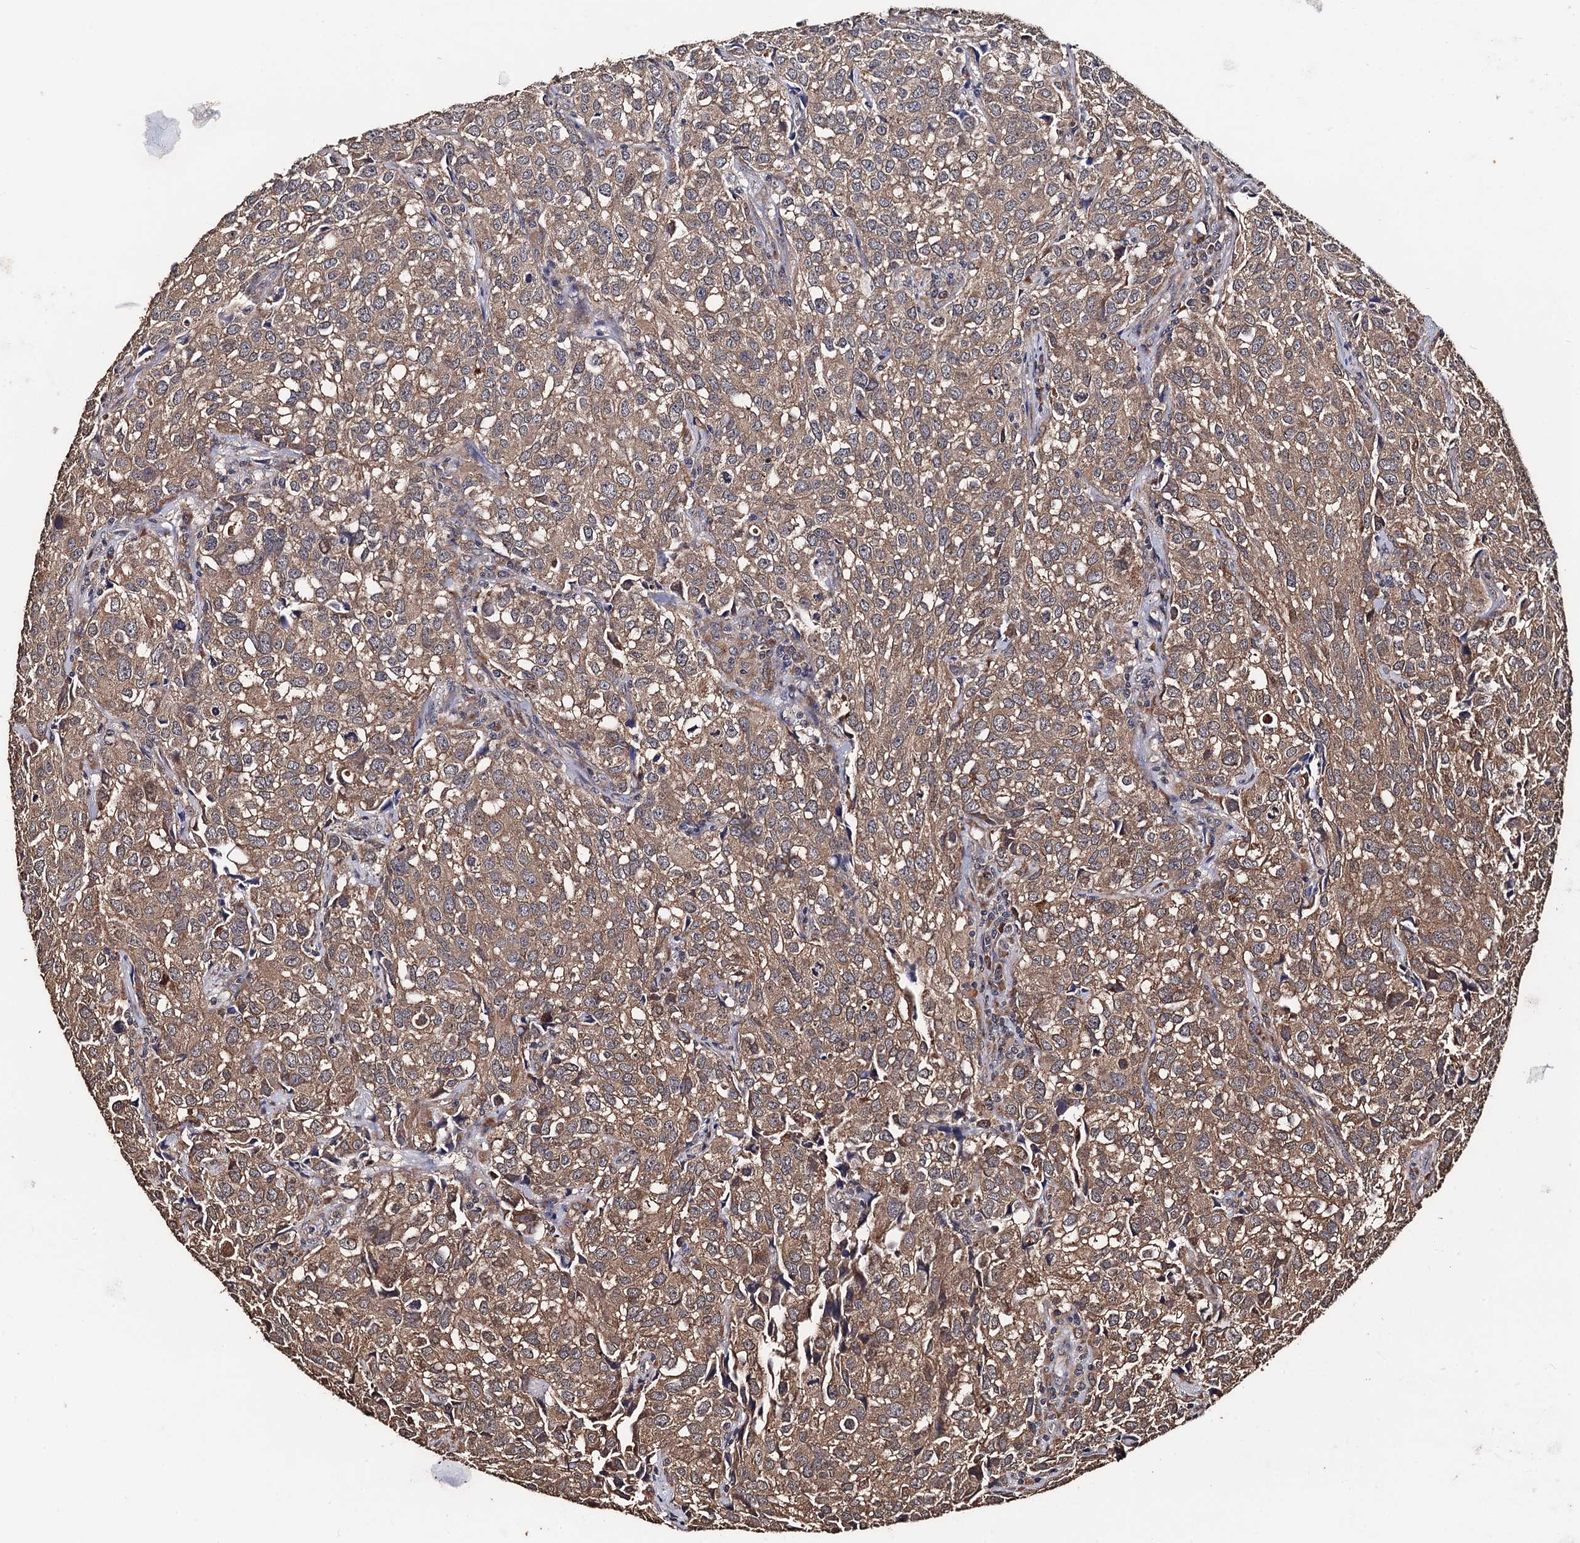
{"staining": {"intensity": "moderate", "quantity": ">75%", "location": "cytoplasmic/membranous"}, "tissue": "urothelial cancer", "cell_type": "Tumor cells", "image_type": "cancer", "snomed": [{"axis": "morphology", "description": "Urothelial carcinoma, High grade"}, {"axis": "topography", "description": "Urinary bladder"}], "caption": "The immunohistochemical stain highlights moderate cytoplasmic/membranous staining in tumor cells of urothelial carcinoma (high-grade) tissue.", "gene": "PPTC7", "patient": {"sex": "female", "age": 75}}